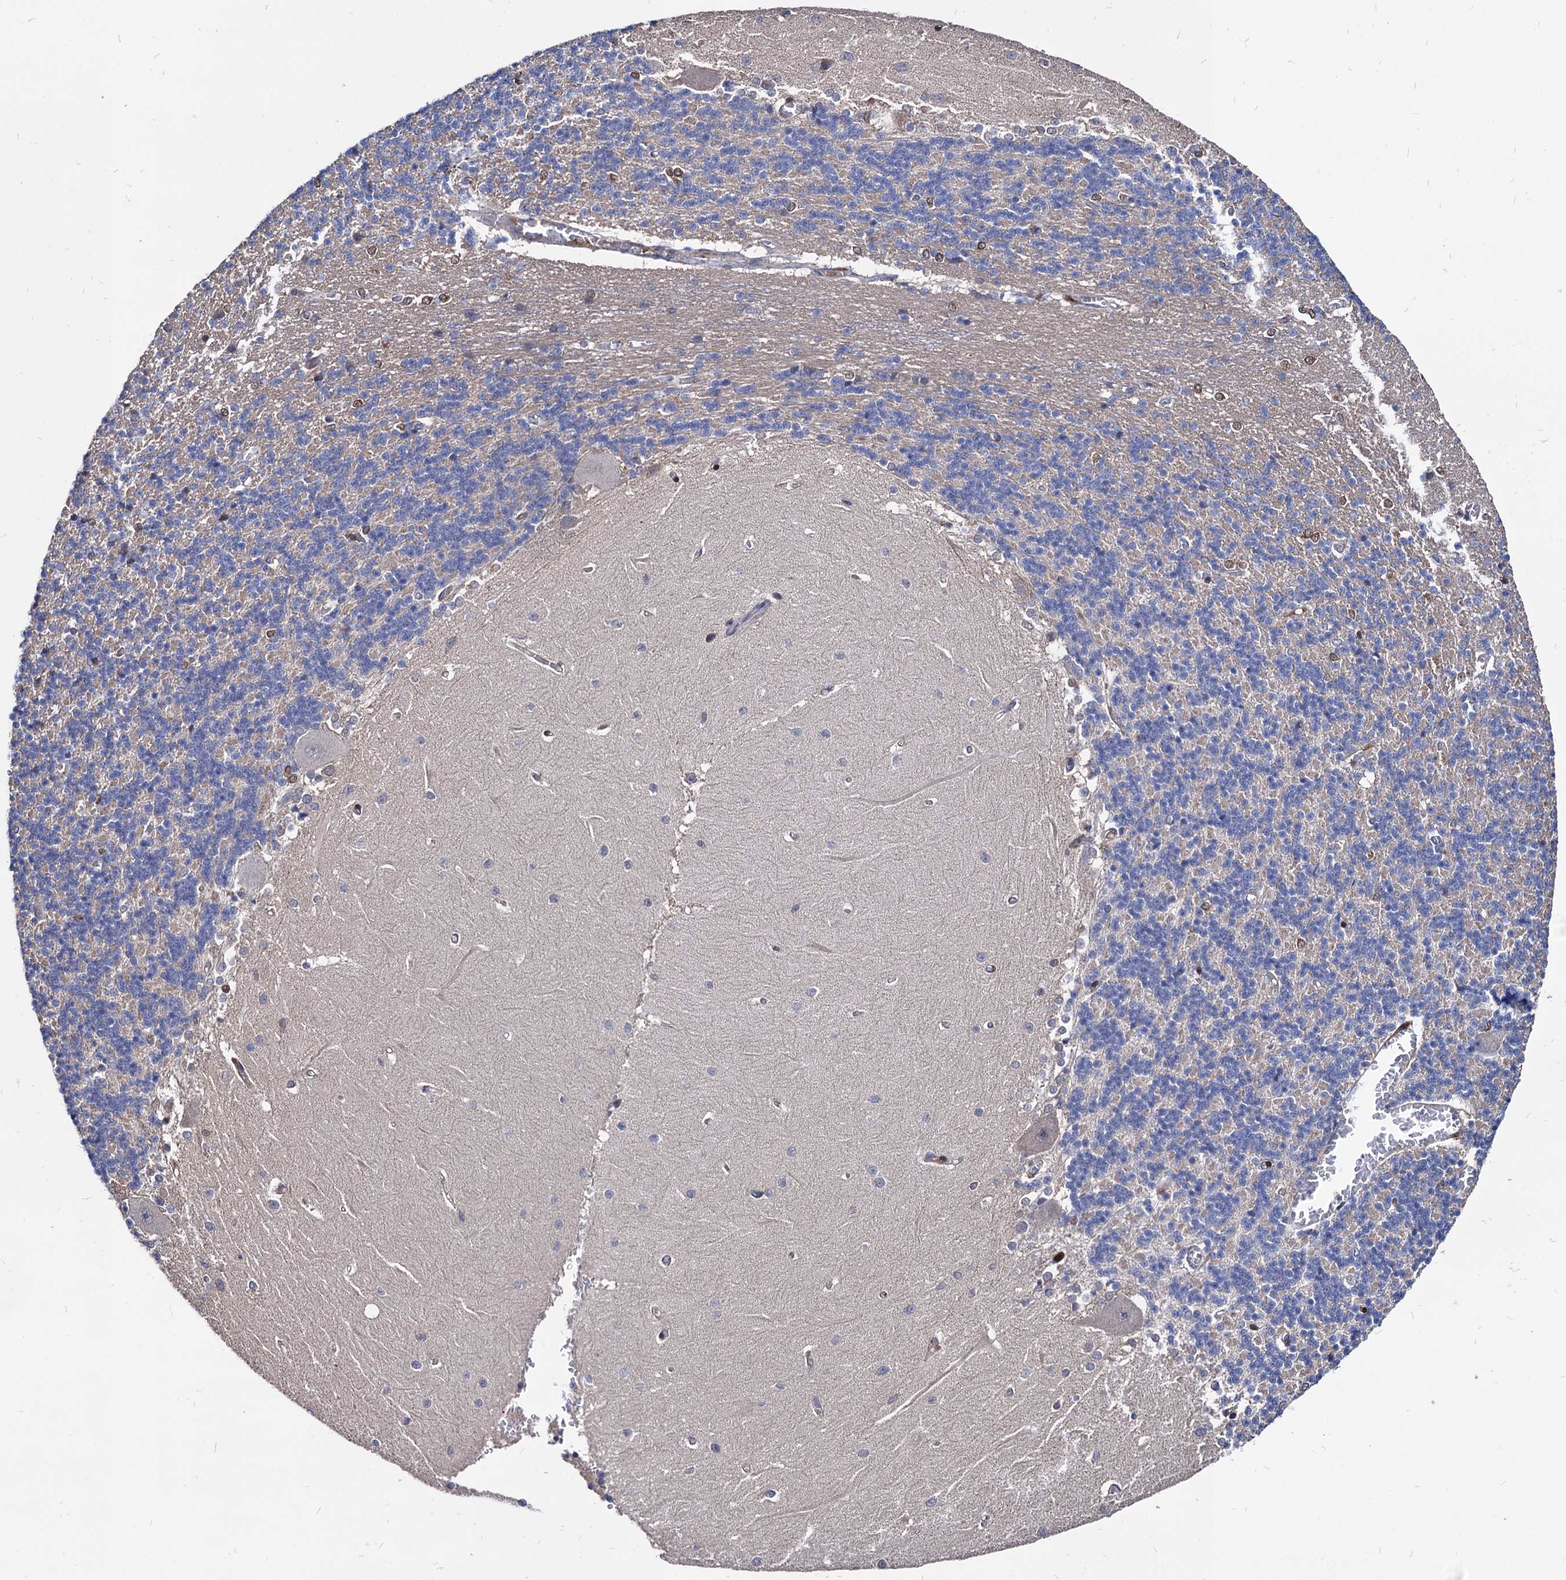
{"staining": {"intensity": "negative", "quantity": "none", "location": "none"}, "tissue": "cerebellum", "cell_type": "Cells in granular layer", "image_type": "normal", "snomed": [{"axis": "morphology", "description": "Normal tissue, NOS"}, {"axis": "topography", "description": "Cerebellum"}], "caption": "A micrograph of human cerebellum is negative for staining in cells in granular layer. The staining was performed using DAB (3,3'-diaminobenzidine) to visualize the protein expression in brown, while the nuclei were stained in blue with hematoxylin (Magnification: 20x).", "gene": "CPPED1", "patient": {"sex": "male", "age": 37}}